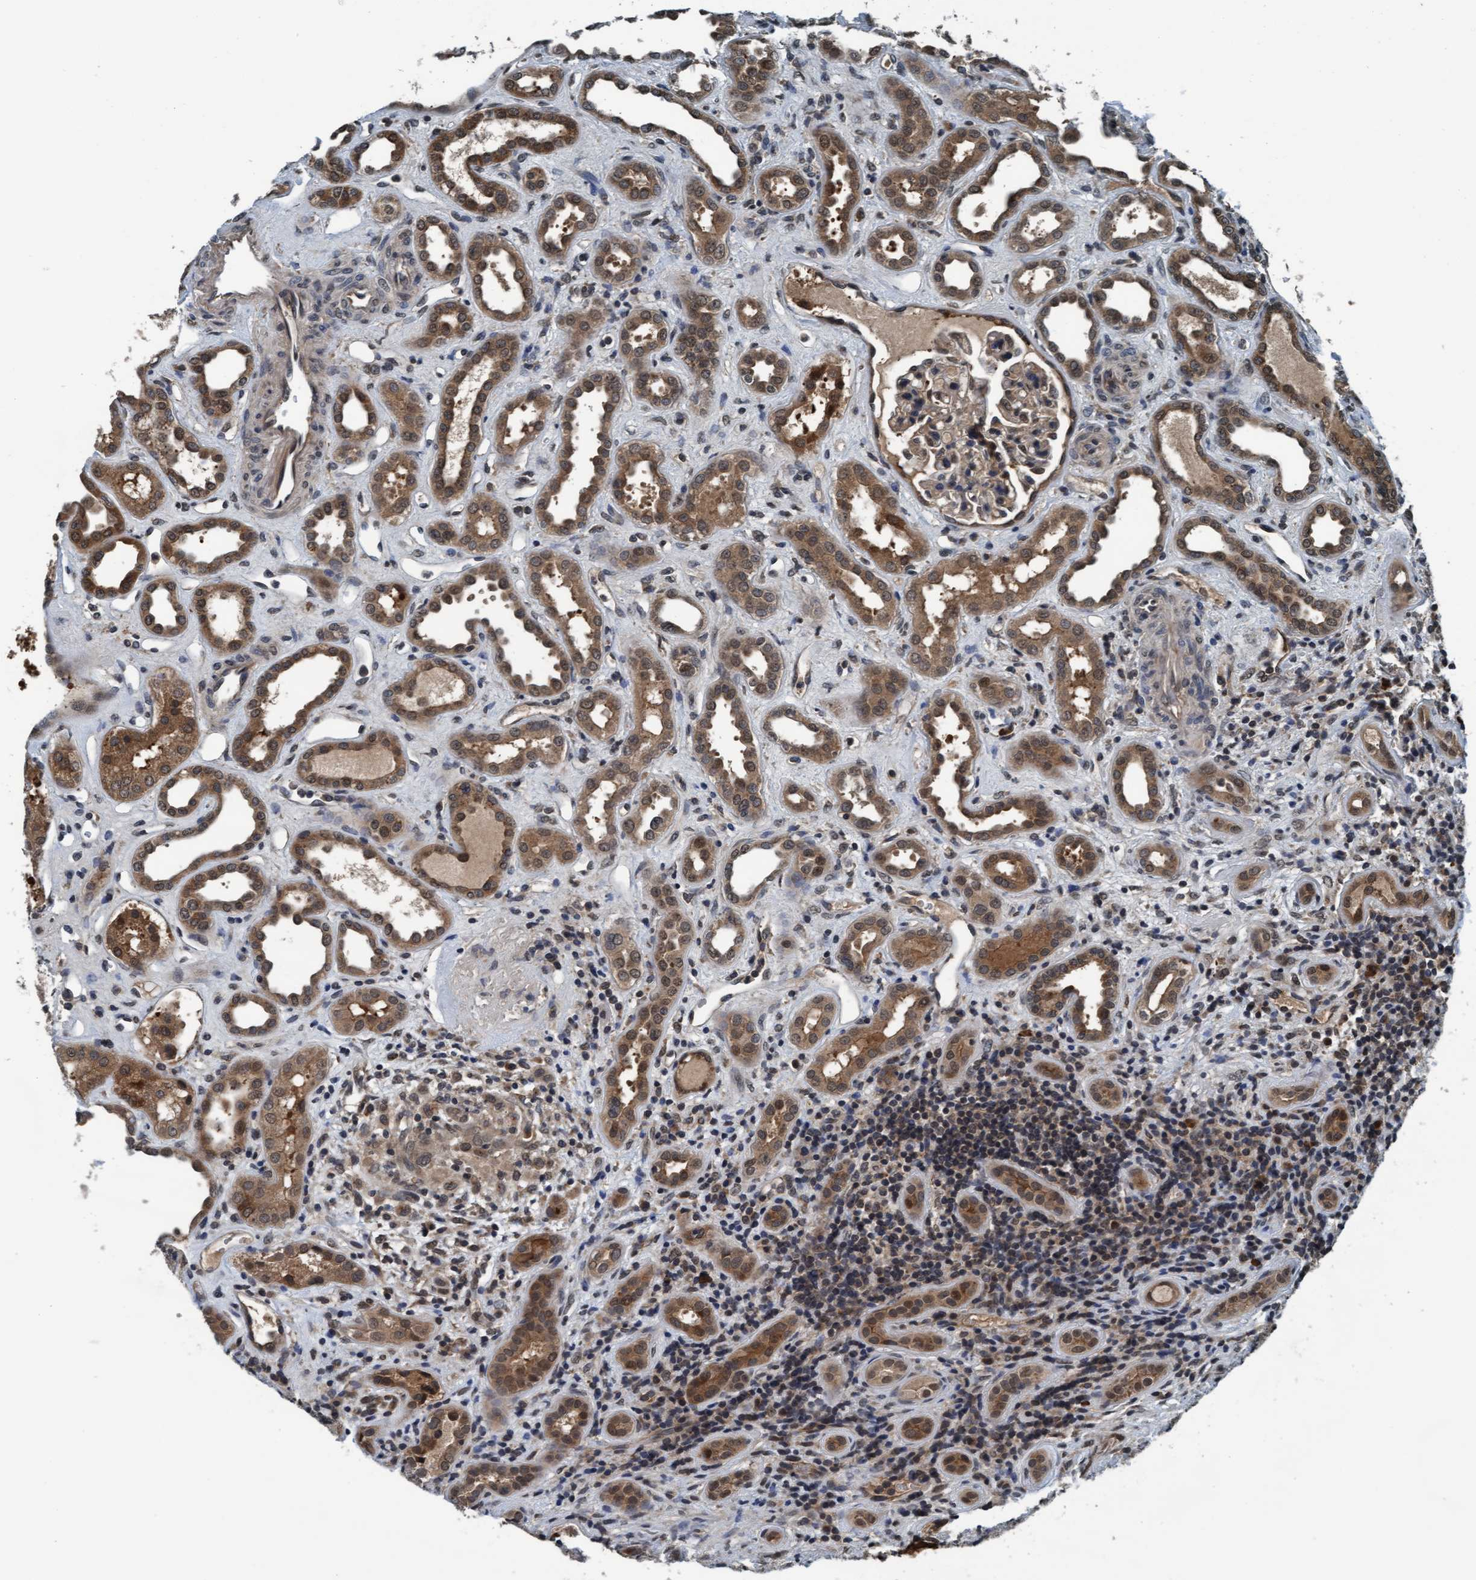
{"staining": {"intensity": "negative", "quantity": "none", "location": "none"}, "tissue": "kidney", "cell_type": "Cells in glomeruli", "image_type": "normal", "snomed": [{"axis": "morphology", "description": "Normal tissue, NOS"}, {"axis": "topography", "description": "Kidney"}], "caption": "This is a micrograph of immunohistochemistry (IHC) staining of unremarkable kidney, which shows no positivity in cells in glomeruli.", "gene": "WASF1", "patient": {"sex": "male", "age": 59}}